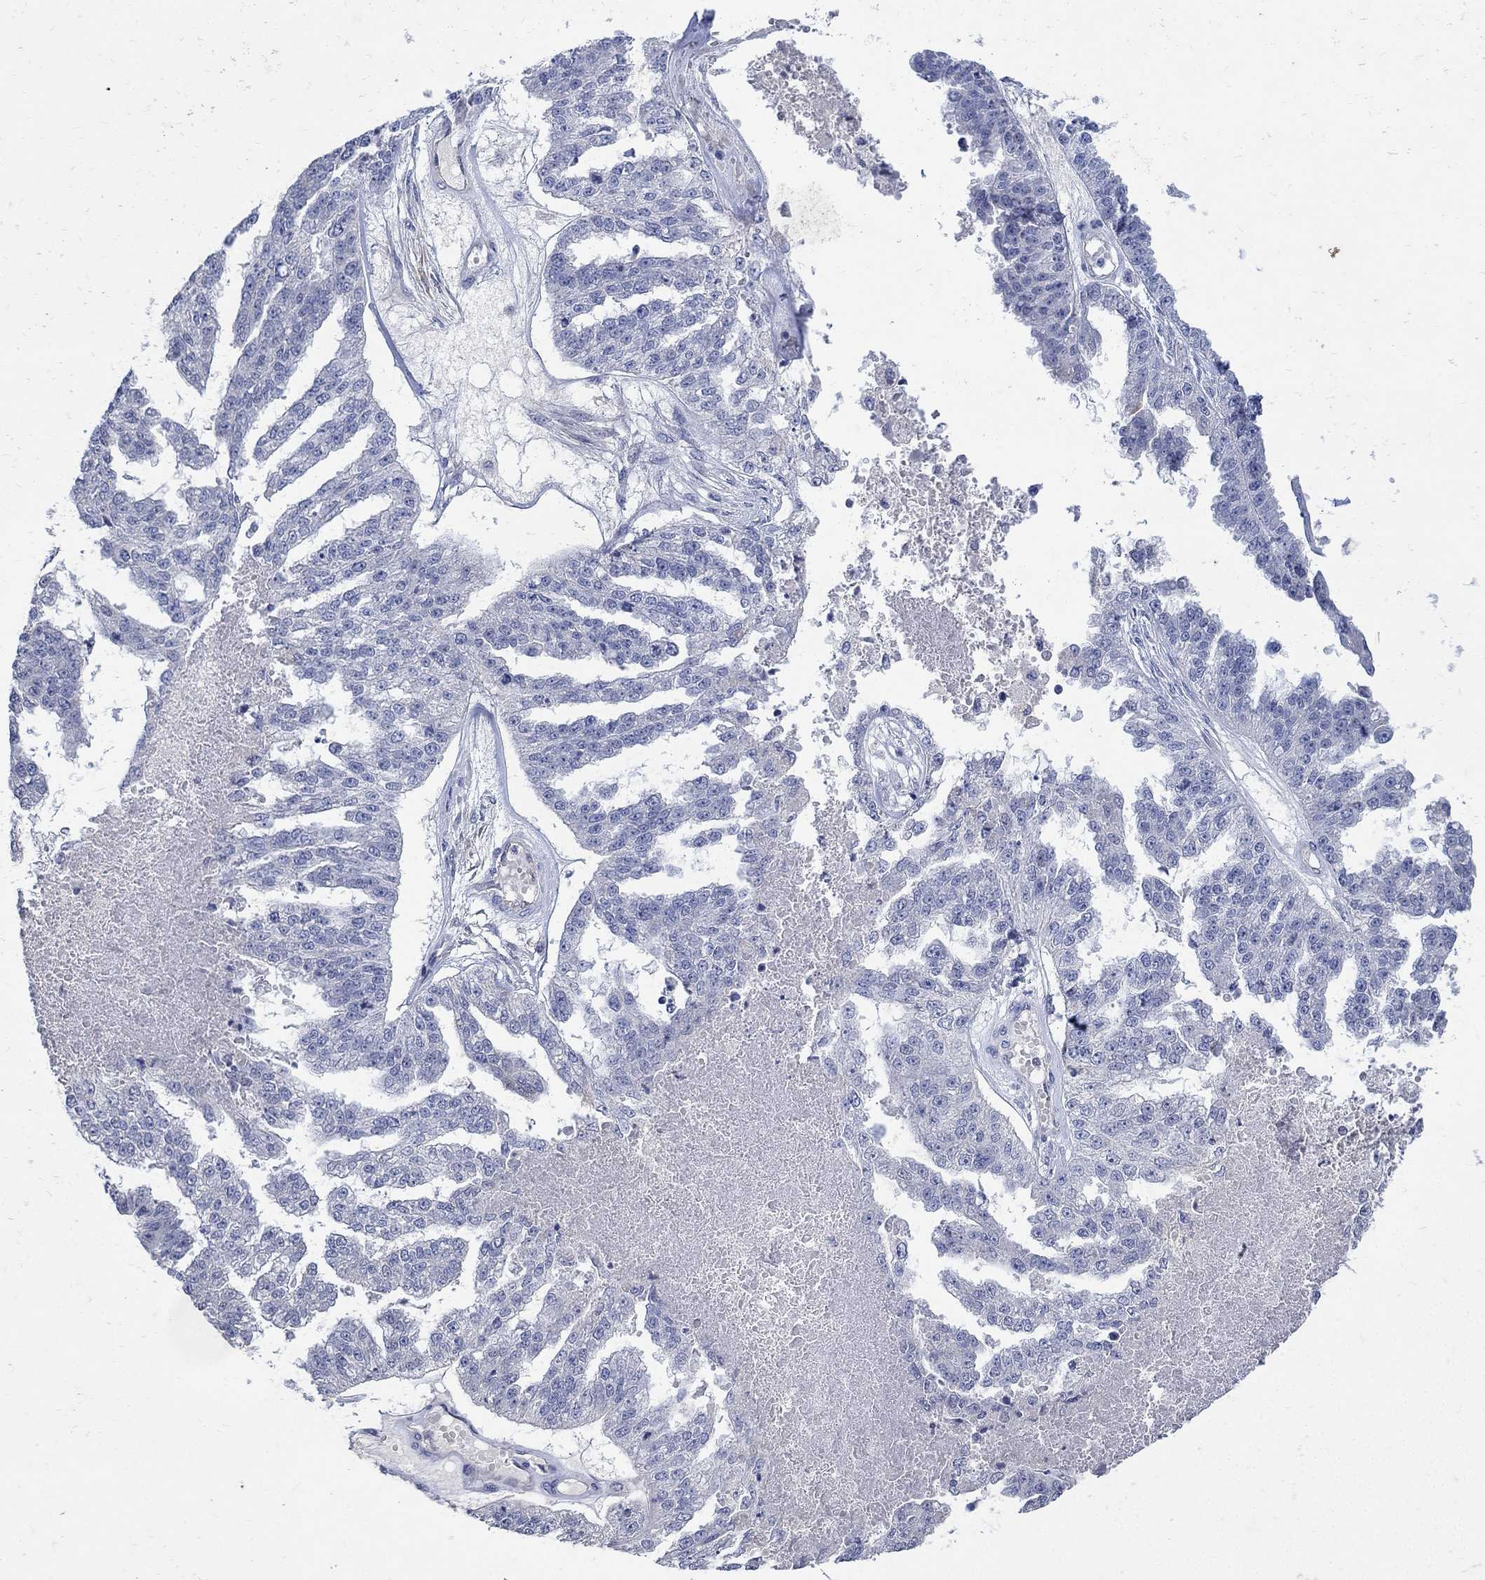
{"staining": {"intensity": "negative", "quantity": "none", "location": "none"}, "tissue": "ovarian cancer", "cell_type": "Tumor cells", "image_type": "cancer", "snomed": [{"axis": "morphology", "description": "Cystadenocarcinoma, serous, NOS"}, {"axis": "topography", "description": "Ovary"}], "caption": "There is no significant expression in tumor cells of serous cystadenocarcinoma (ovarian).", "gene": "TGM2", "patient": {"sex": "female", "age": 58}}